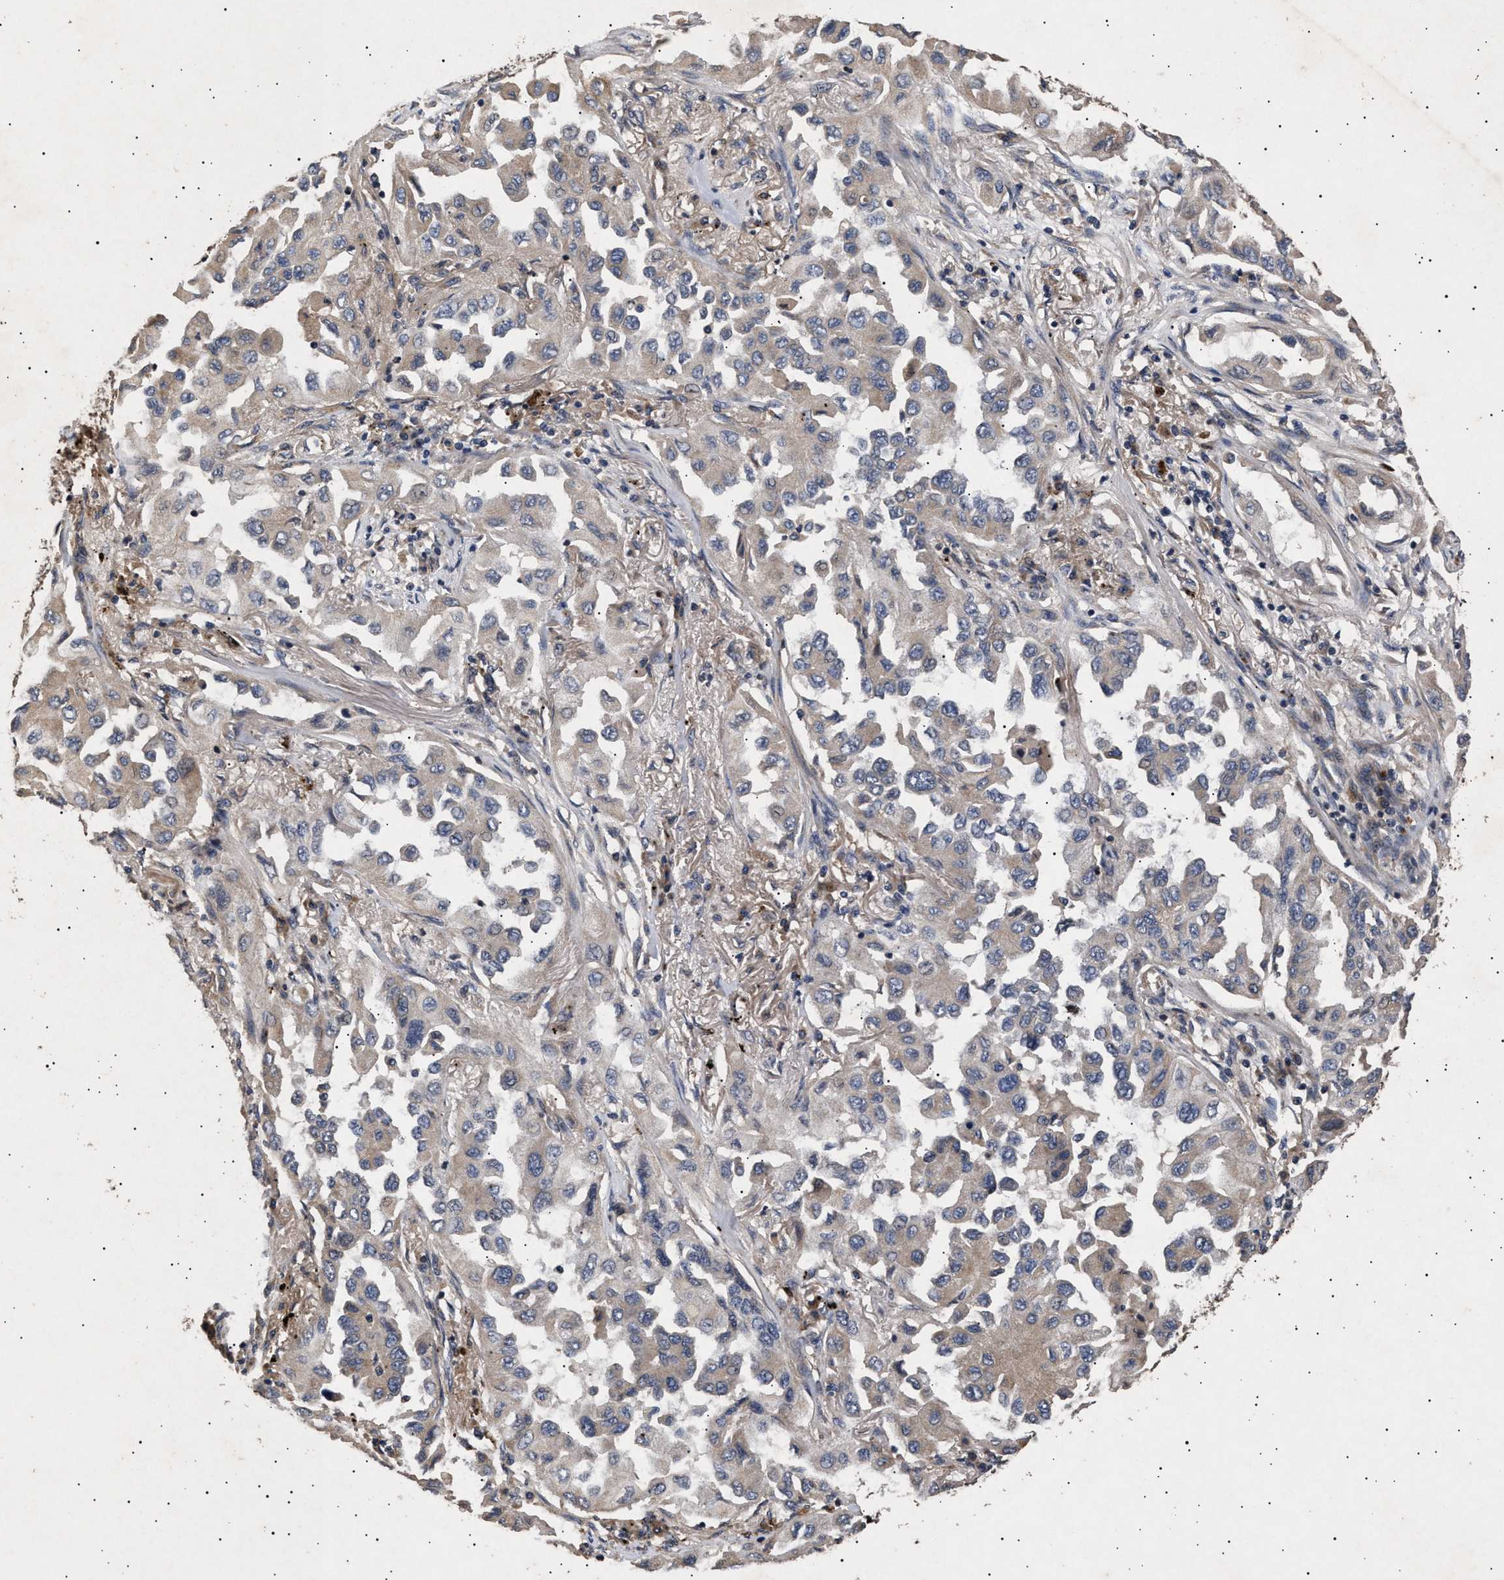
{"staining": {"intensity": "weak", "quantity": "25%-75%", "location": "cytoplasmic/membranous"}, "tissue": "lung cancer", "cell_type": "Tumor cells", "image_type": "cancer", "snomed": [{"axis": "morphology", "description": "Adenocarcinoma, NOS"}, {"axis": "topography", "description": "Lung"}], "caption": "Weak cytoplasmic/membranous protein positivity is appreciated in about 25%-75% of tumor cells in lung adenocarcinoma.", "gene": "ITGB5", "patient": {"sex": "female", "age": 65}}